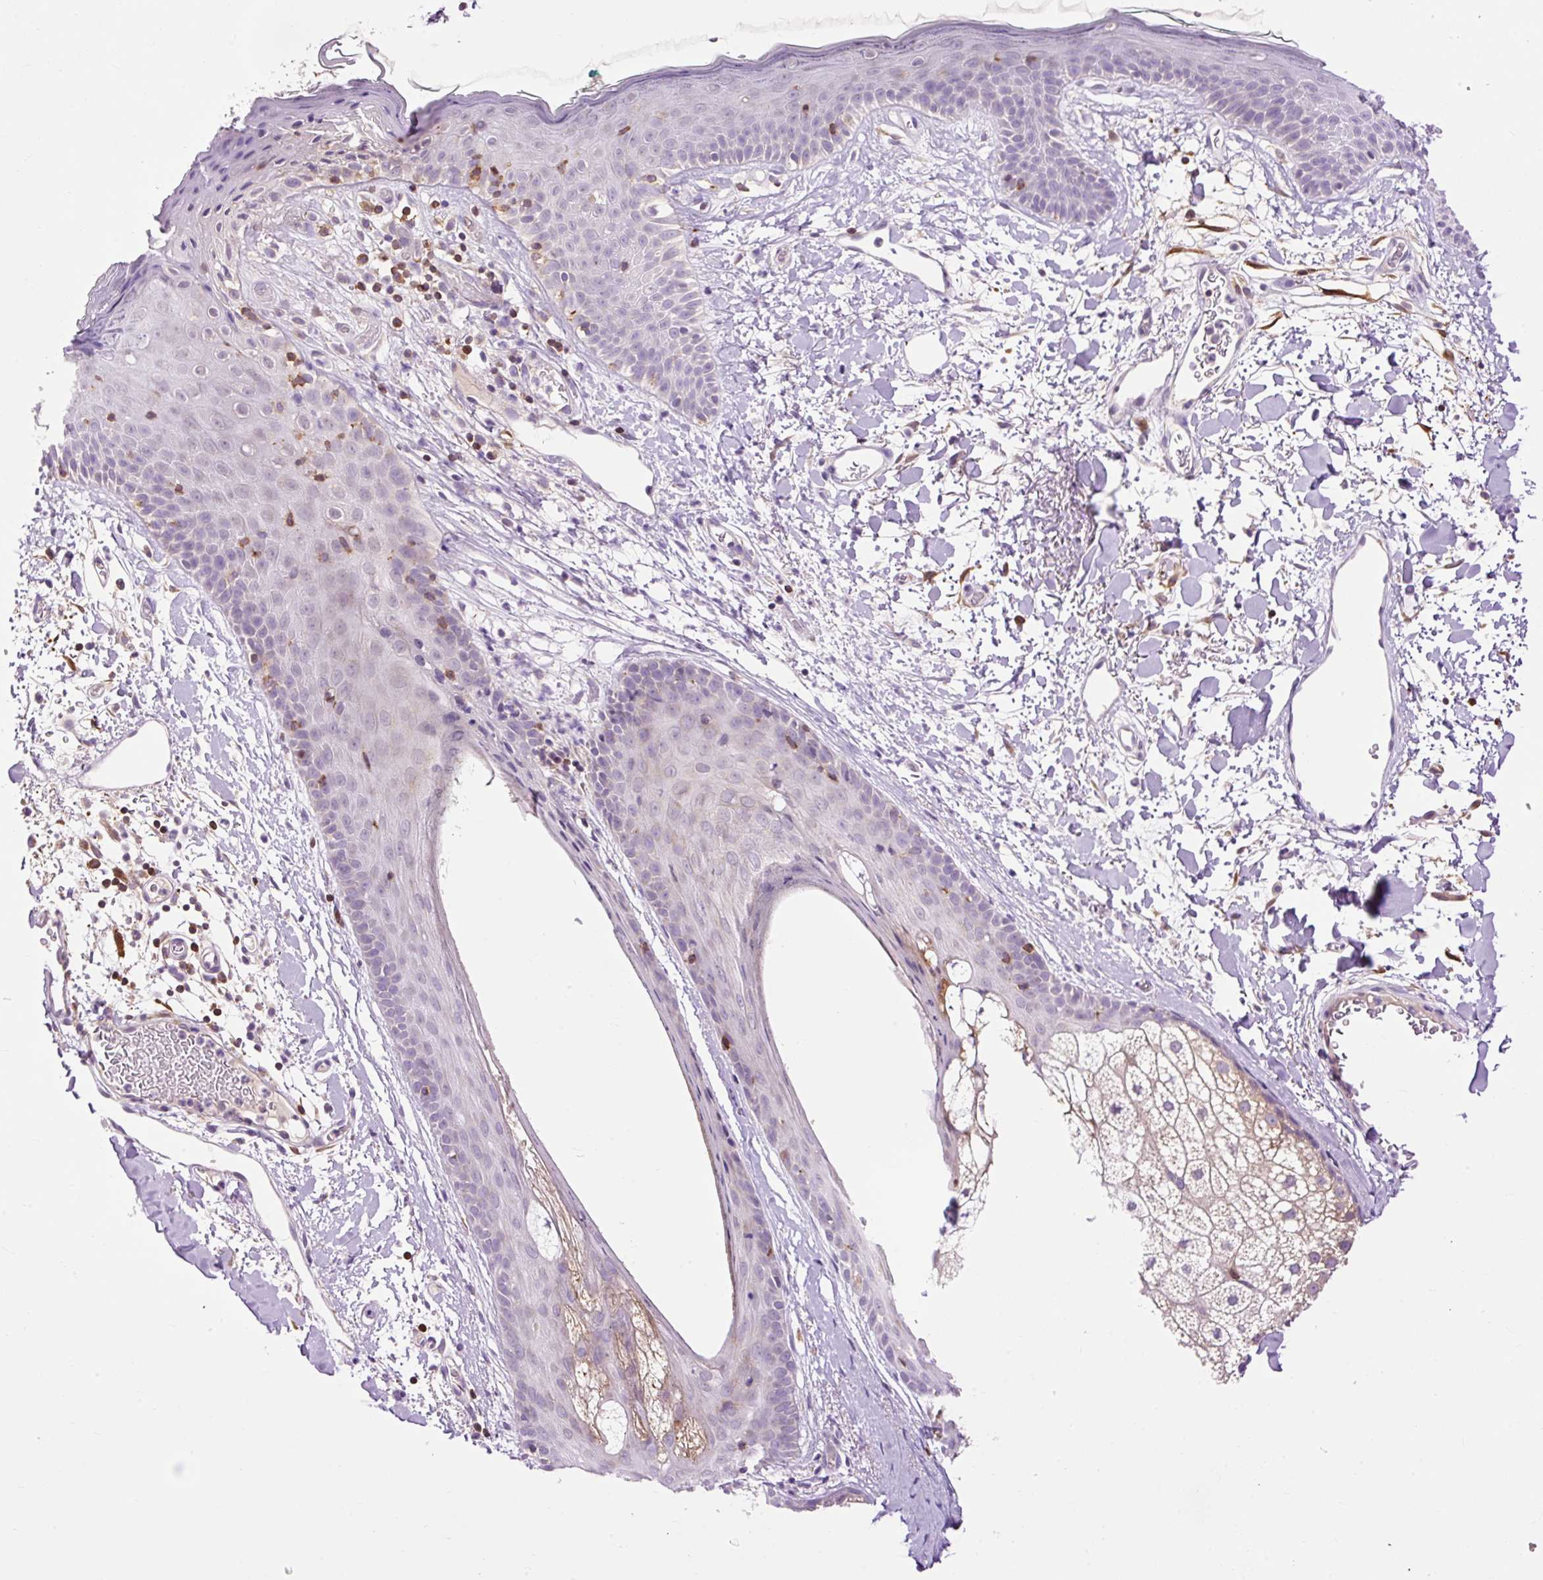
{"staining": {"intensity": "negative", "quantity": "none", "location": "none"}, "tissue": "skin", "cell_type": "Fibroblasts", "image_type": "normal", "snomed": [{"axis": "morphology", "description": "Normal tissue, NOS"}, {"axis": "topography", "description": "Skin"}], "caption": "Immunohistochemical staining of benign human skin displays no significant expression in fibroblasts.", "gene": "CD83", "patient": {"sex": "male", "age": 79}}